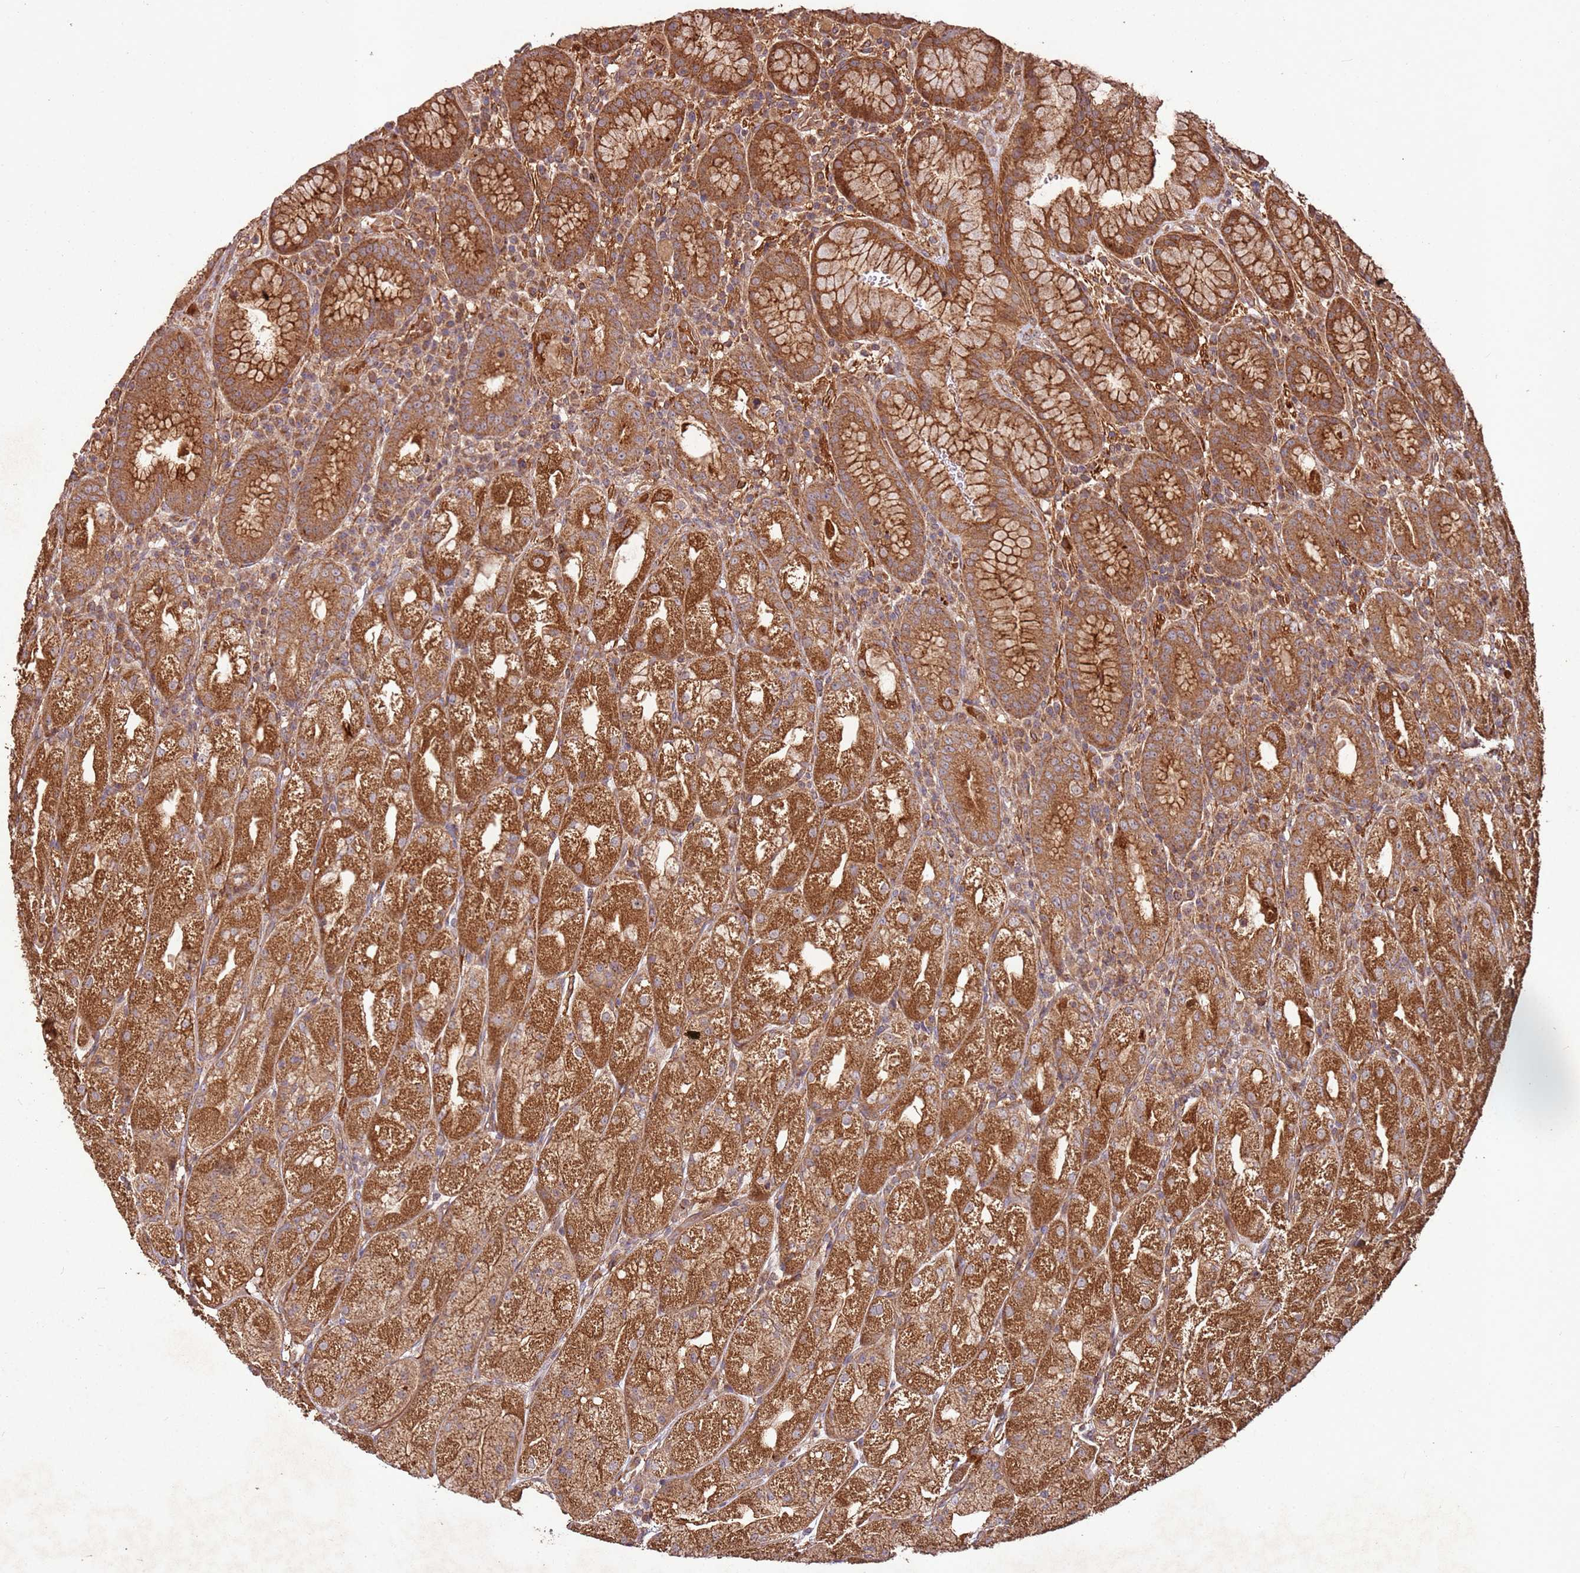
{"staining": {"intensity": "strong", "quantity": ">75%", "location": "cytoplasmic/membranous"}, "tissue": "stomach", "cell_type": "Glandular cells", "image_type": "normal", "snomed": [{"axis": "morphology", "description": "Normal tissue, NOS"}, {"axis": "topography", "description": "Stomach, upper"}], "caption": "Stomach stained with DAB (3,3'-diaminobenzidine) immunohistochemistry (IHC) demonstrates high levels of strong cytoplasmic/membranous expression in about >75% of glandular cells. (Stains: DAB (3,3'-diaminobenzidine) in brown, nuclei in blue, Microscopy: brightfield microscopy at high magnification).", "gene": "FAM186A", "patient": {"sex": "male", "age": 52}}